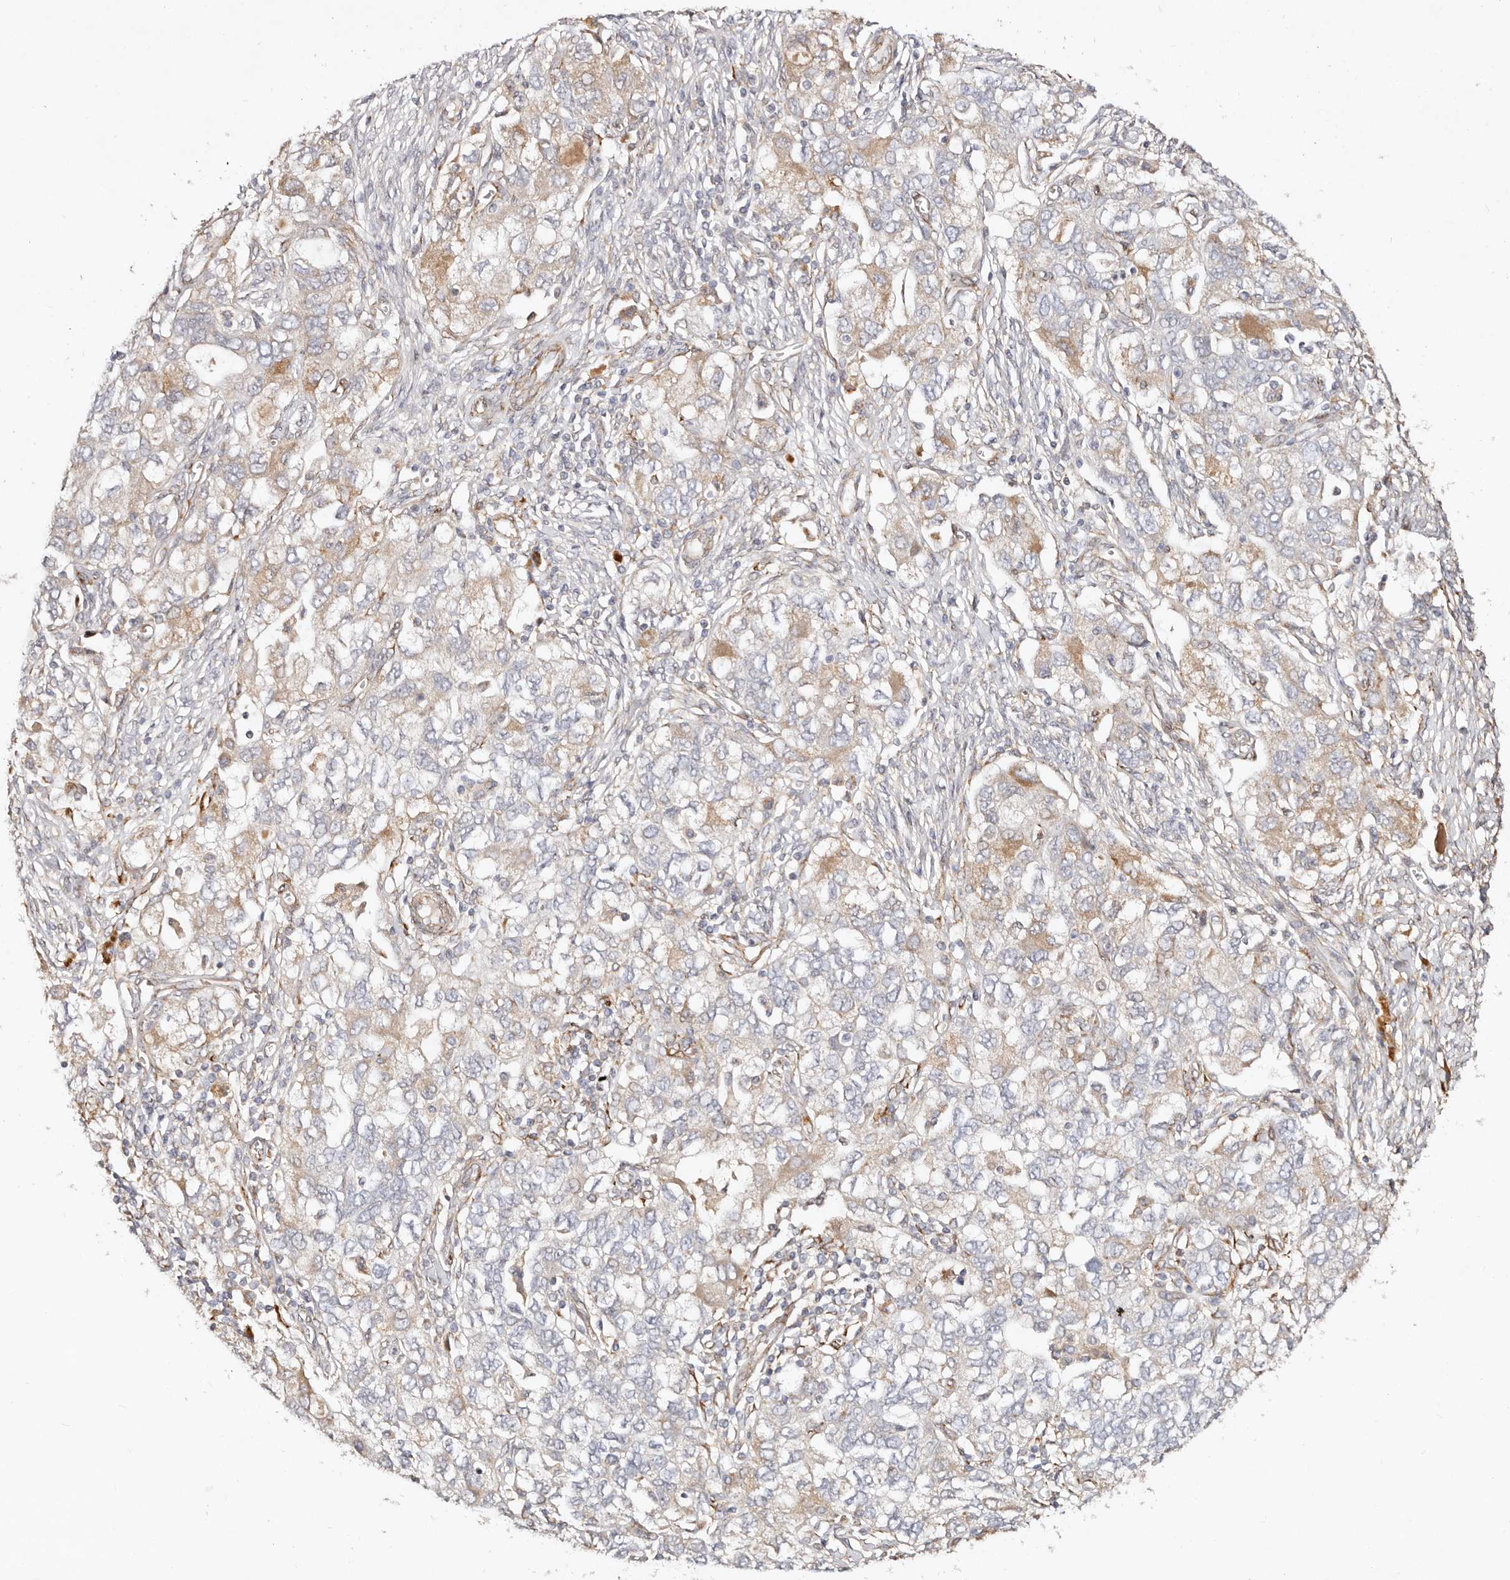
{"staining": {"intensity": "moderate", "quantity": "<25%", "location": "cytoplasmic/membranous"}, "tissue": "ovarian cancer", "cell_type": "Tumor cells", "image_type": "cancer", "snomed": [{"axis": "morphology", "description": "Carcinoma, NOS"}, {"axis": "morphology", "description": "Cystadenocarcinoma, serous, NOS"}, {"axis": "topography", "description": "Ovary"}], "caption": "Moderate cytoplasmic/membranous positivity for a protein is present in about <25% of tumor cells of carcinoma (ovarian) using IHC.", "gene": "SERPINH1", "patient": {"sex": "female", "age": 69}}